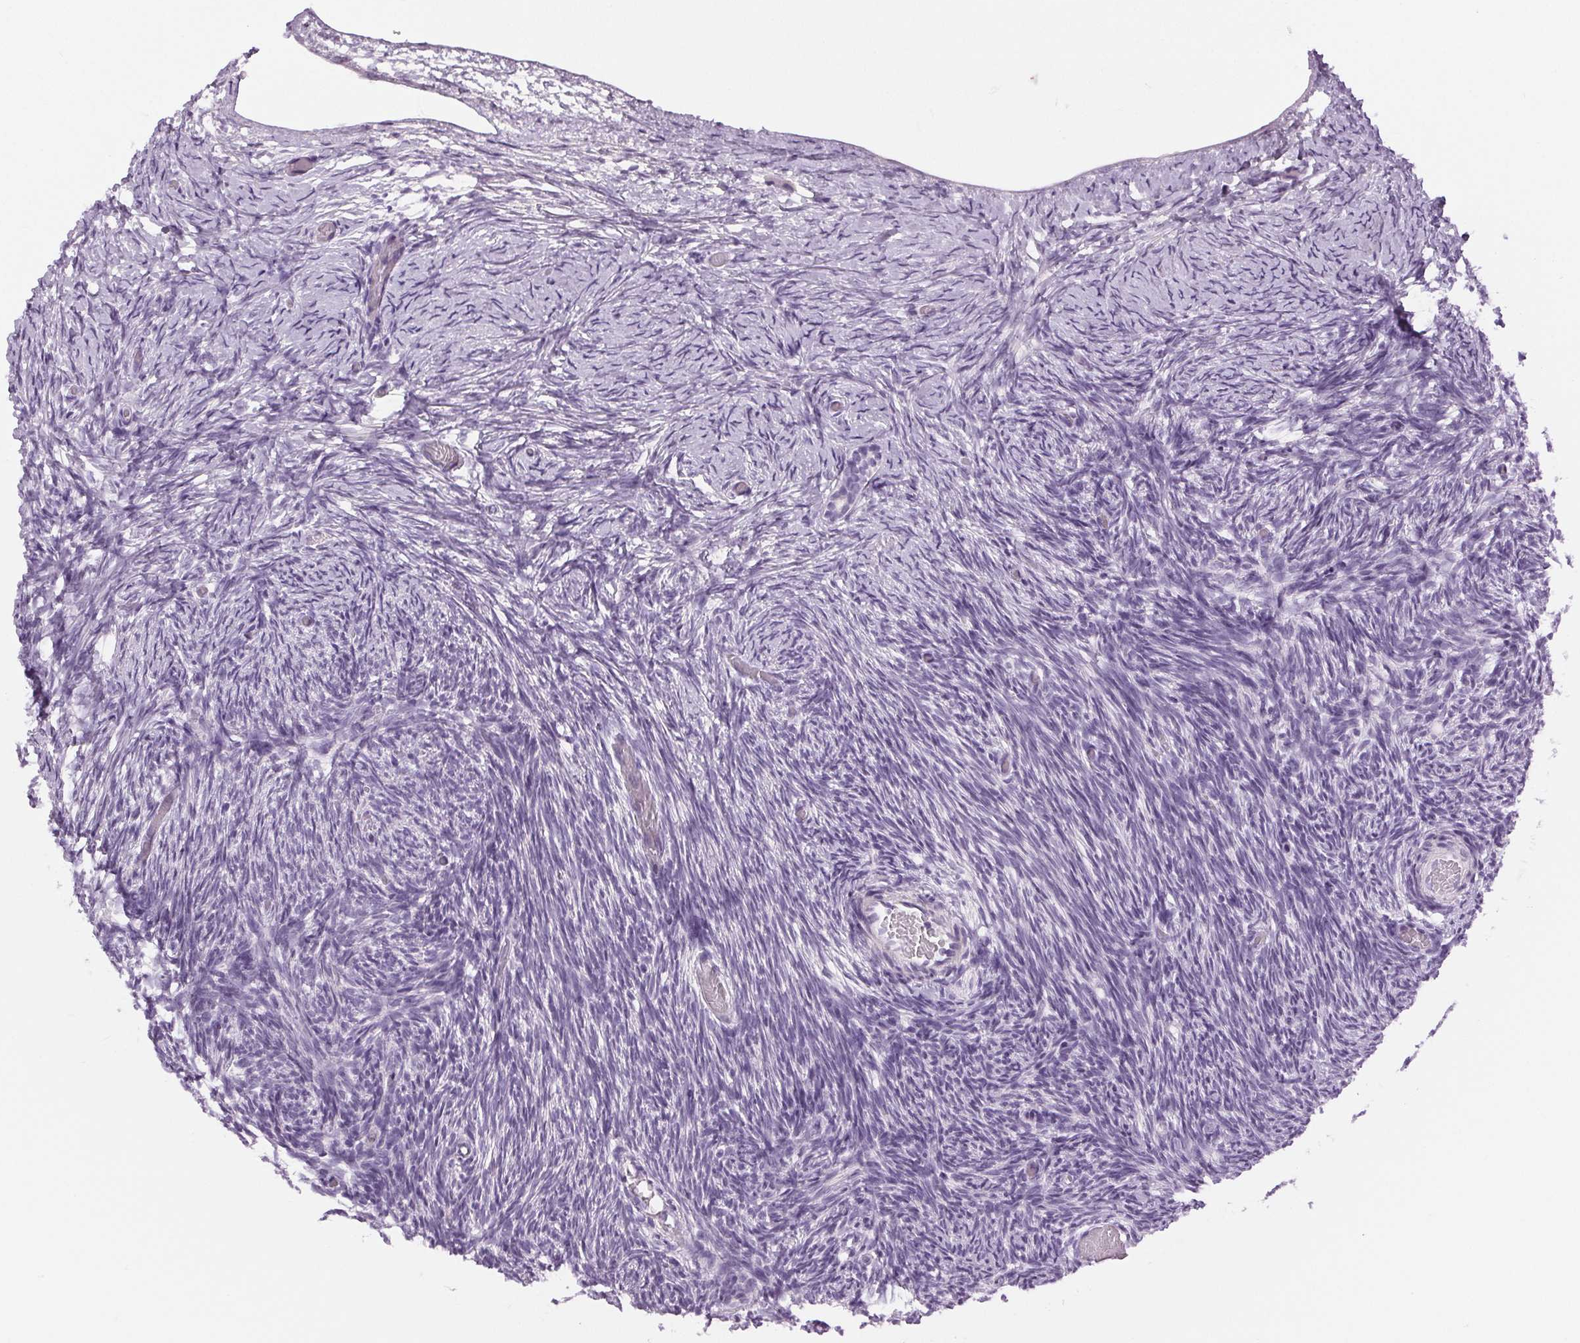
{"staining": {"intensity": "negative", "quantity": "none", "location": "none"}, "tissue": "ovary", "cell_type": "Follicle cells", "image_type": "normal", "snomed": [{"axis": "morphology", "description": "Normal tissue, NOS"}, {"axis": "topography", "description": "Ovary"}], "caption": "The IHC histopathology image has no significant staining in follicle cells of ovary.", "gene": "MISP", "patient": {"sex": "female", "age": 39}}